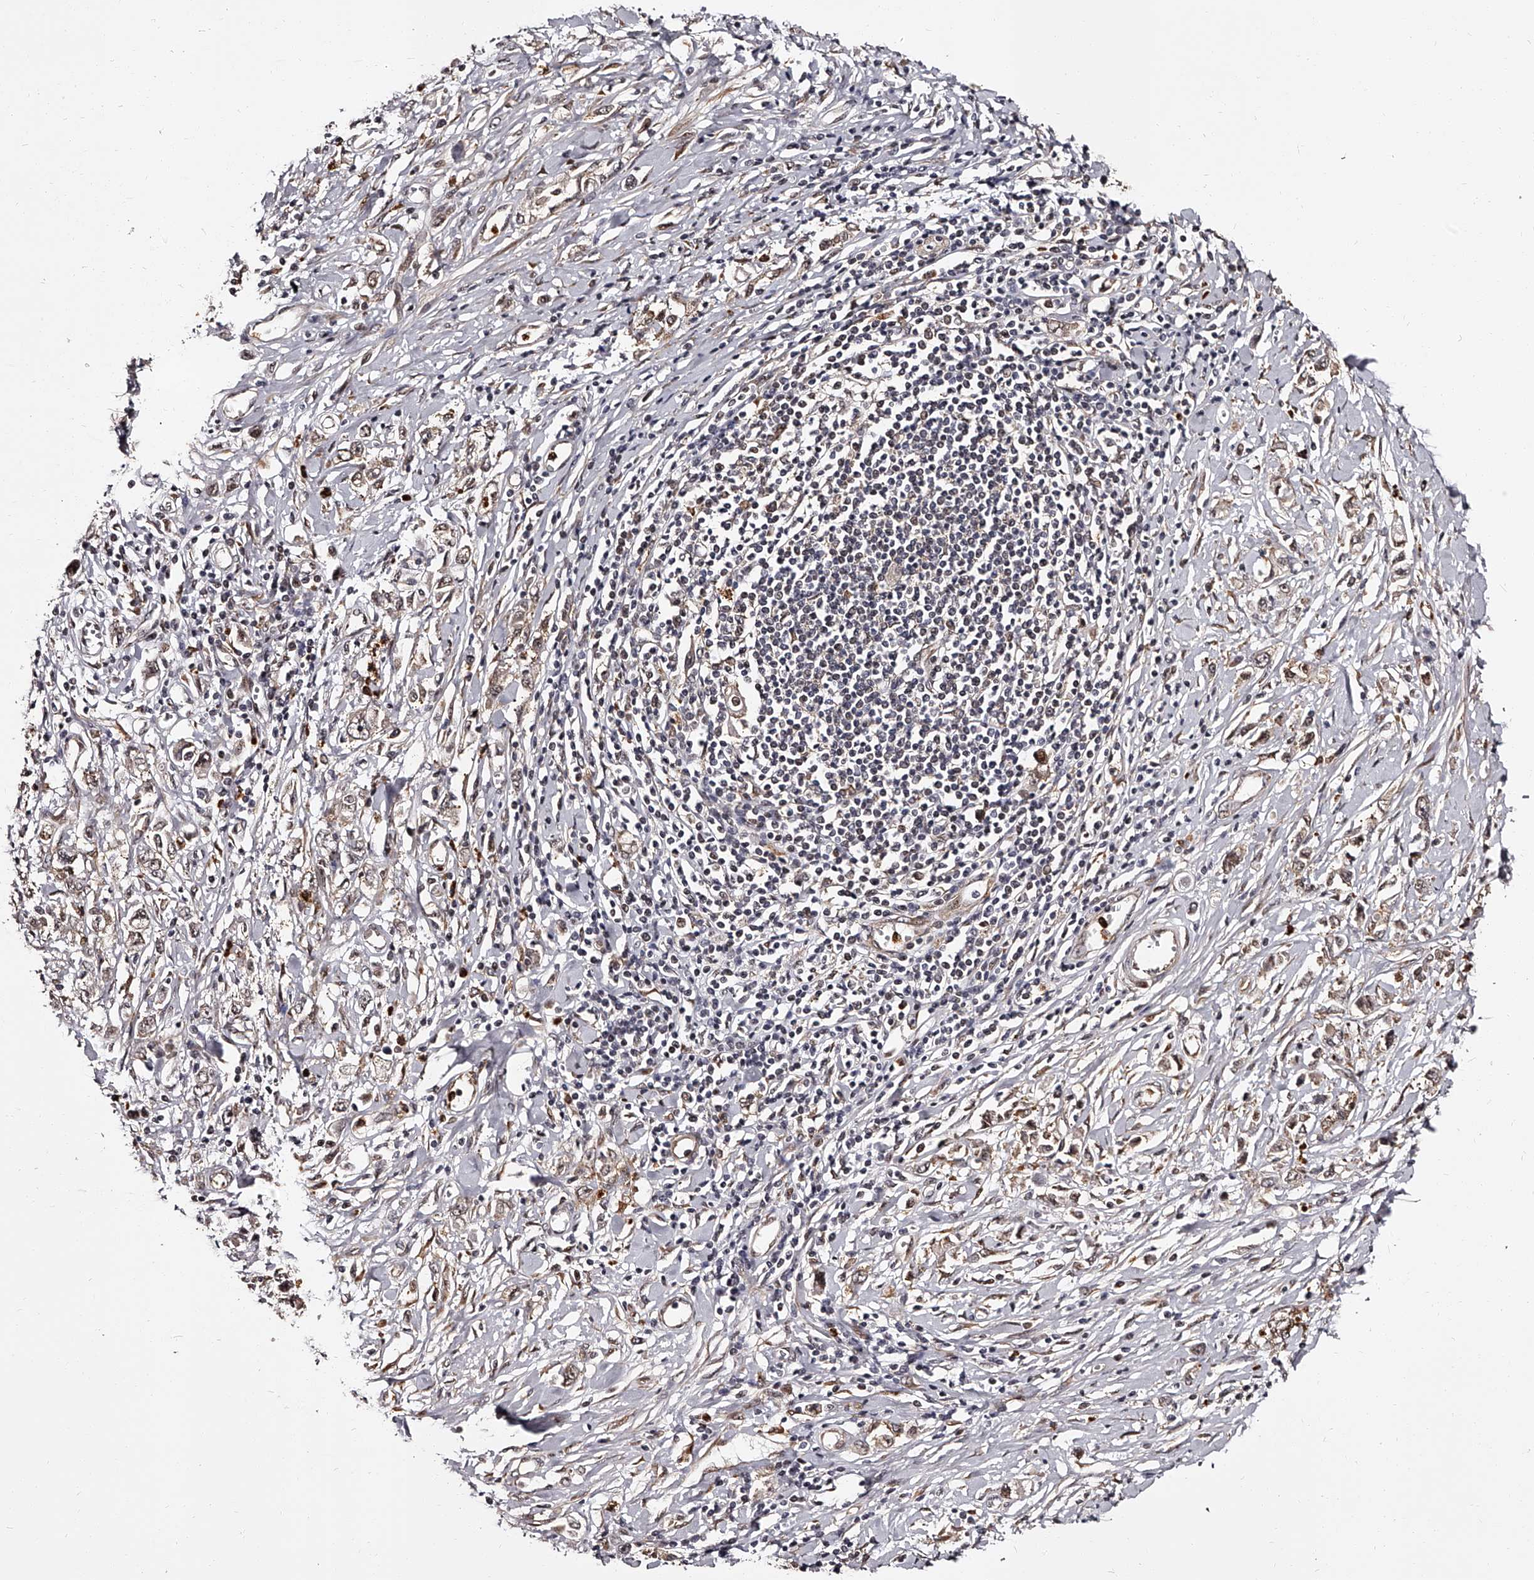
{"staining": {"intensity": "weak", "quantity": "25%-75%", "location": "cytoplasmic/membranous,nuclear"}, "tissue": "stomach cancer", "cell_type": "Tumor cells", "image_type": "cancer", "snomed": [{"axis": "morphology", "description": "Adenocarcinoma, NOS"}, {"axis": "topography", "description": "Stomach"}], "caption": "A brown stain shows weak cytoplasmic/membranous and nuclear positivity of a protein in human stomach cancer tumor cells.", "gene": "RSC1A1", "patient": {"sex": "female", "age": 76}}